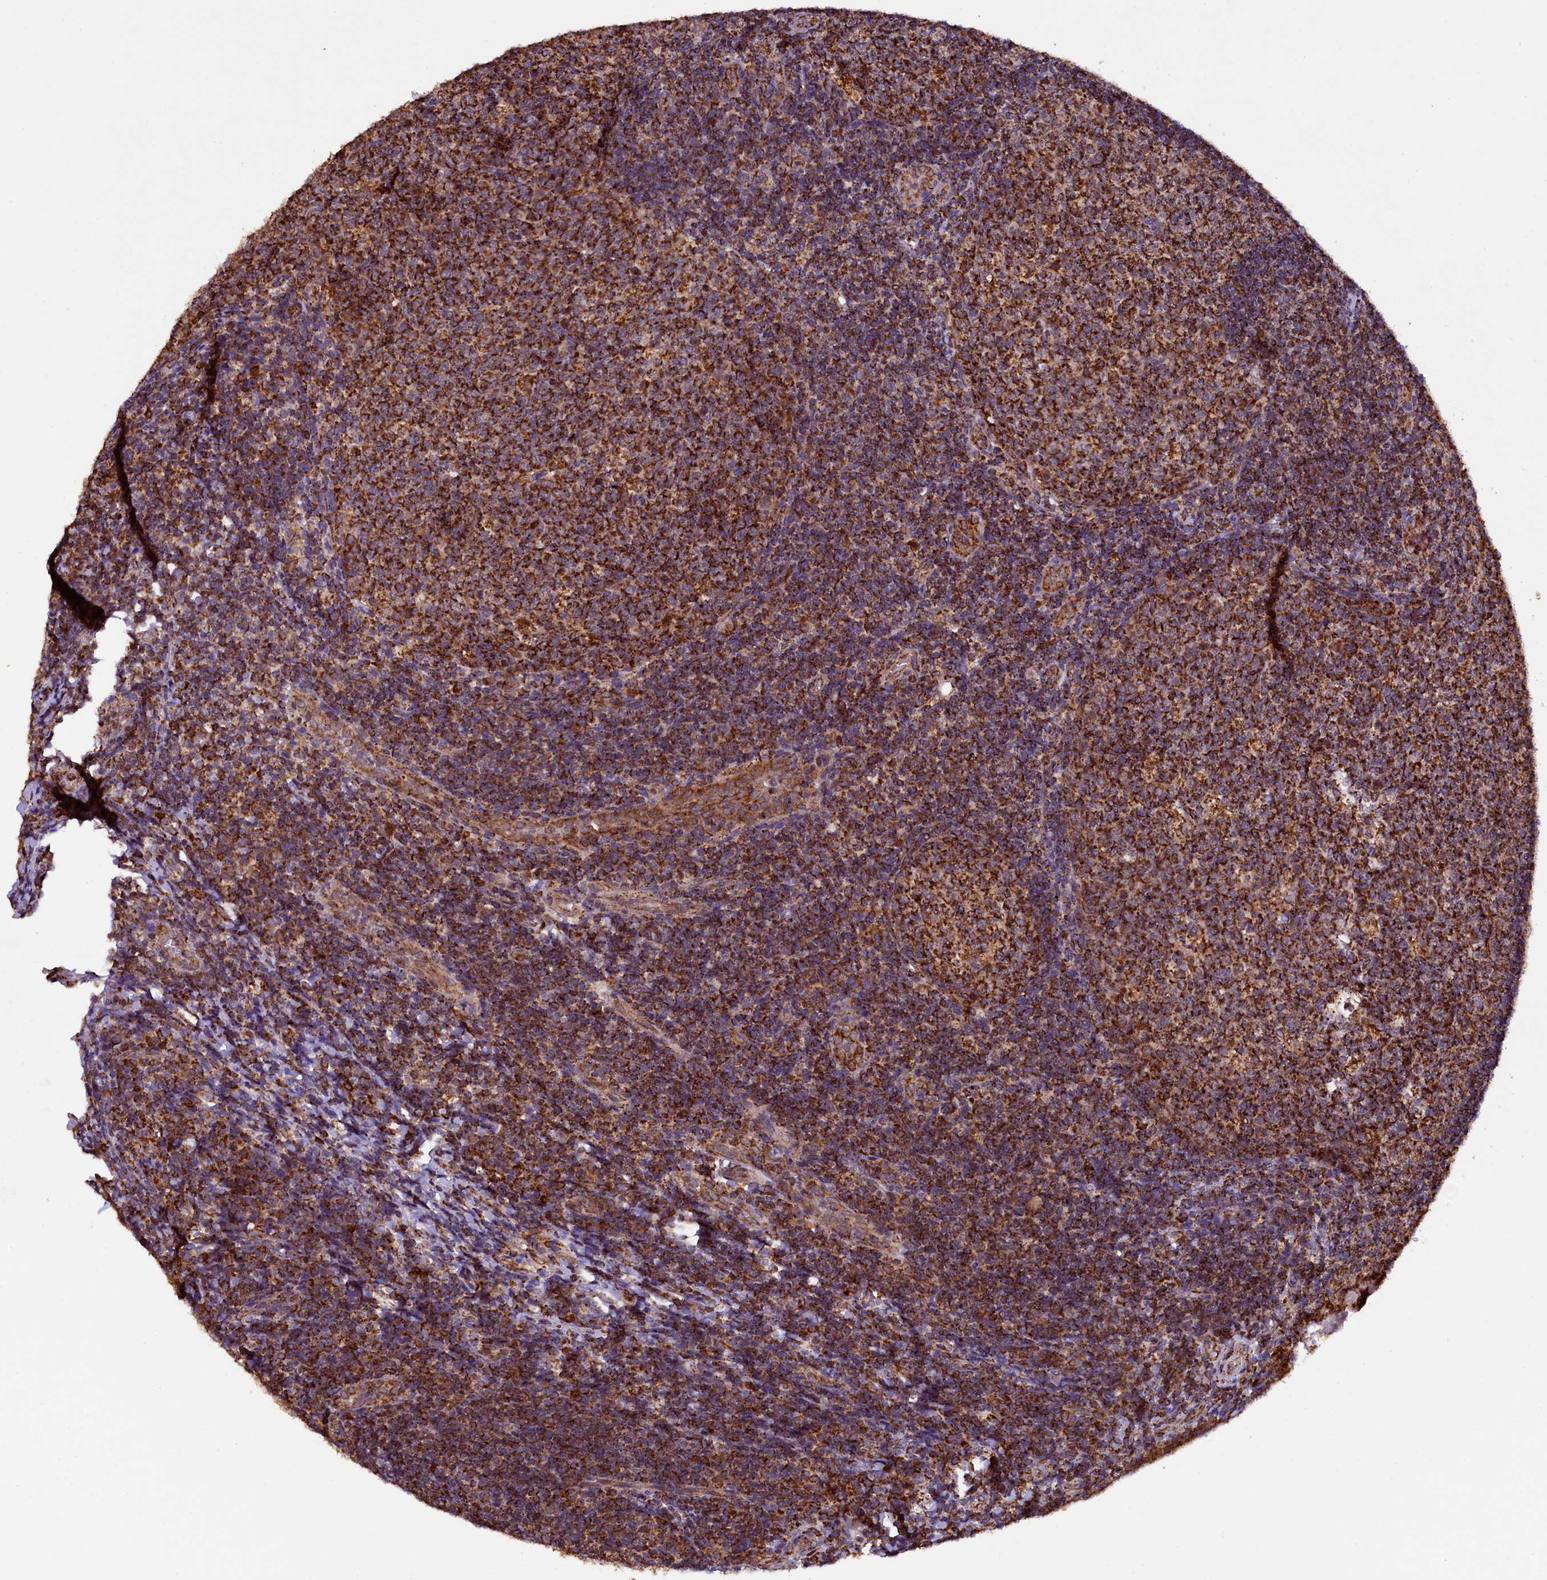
{"staining": {"intensity": "moderate", "quantity": ">75%", "location": "cytoplasmic/membranous"}, "tissue": "tonsil", "cell_type": "Germinal center cells", "image_type": "normal", "snomed": [{"axis": "morphology", "description": "Normal tissue, NOS"}, {"axis": "topography", "description": "Tonsil"}], "caption": "A high-resolution micrograph shows IHC staining of benign tonsil, which displays moderate cytoplasmic/membranous positivity in approximately >75% of germinal center cells.", "gene": "KLC2", "patient": {"sex": "male", "age": 17}}